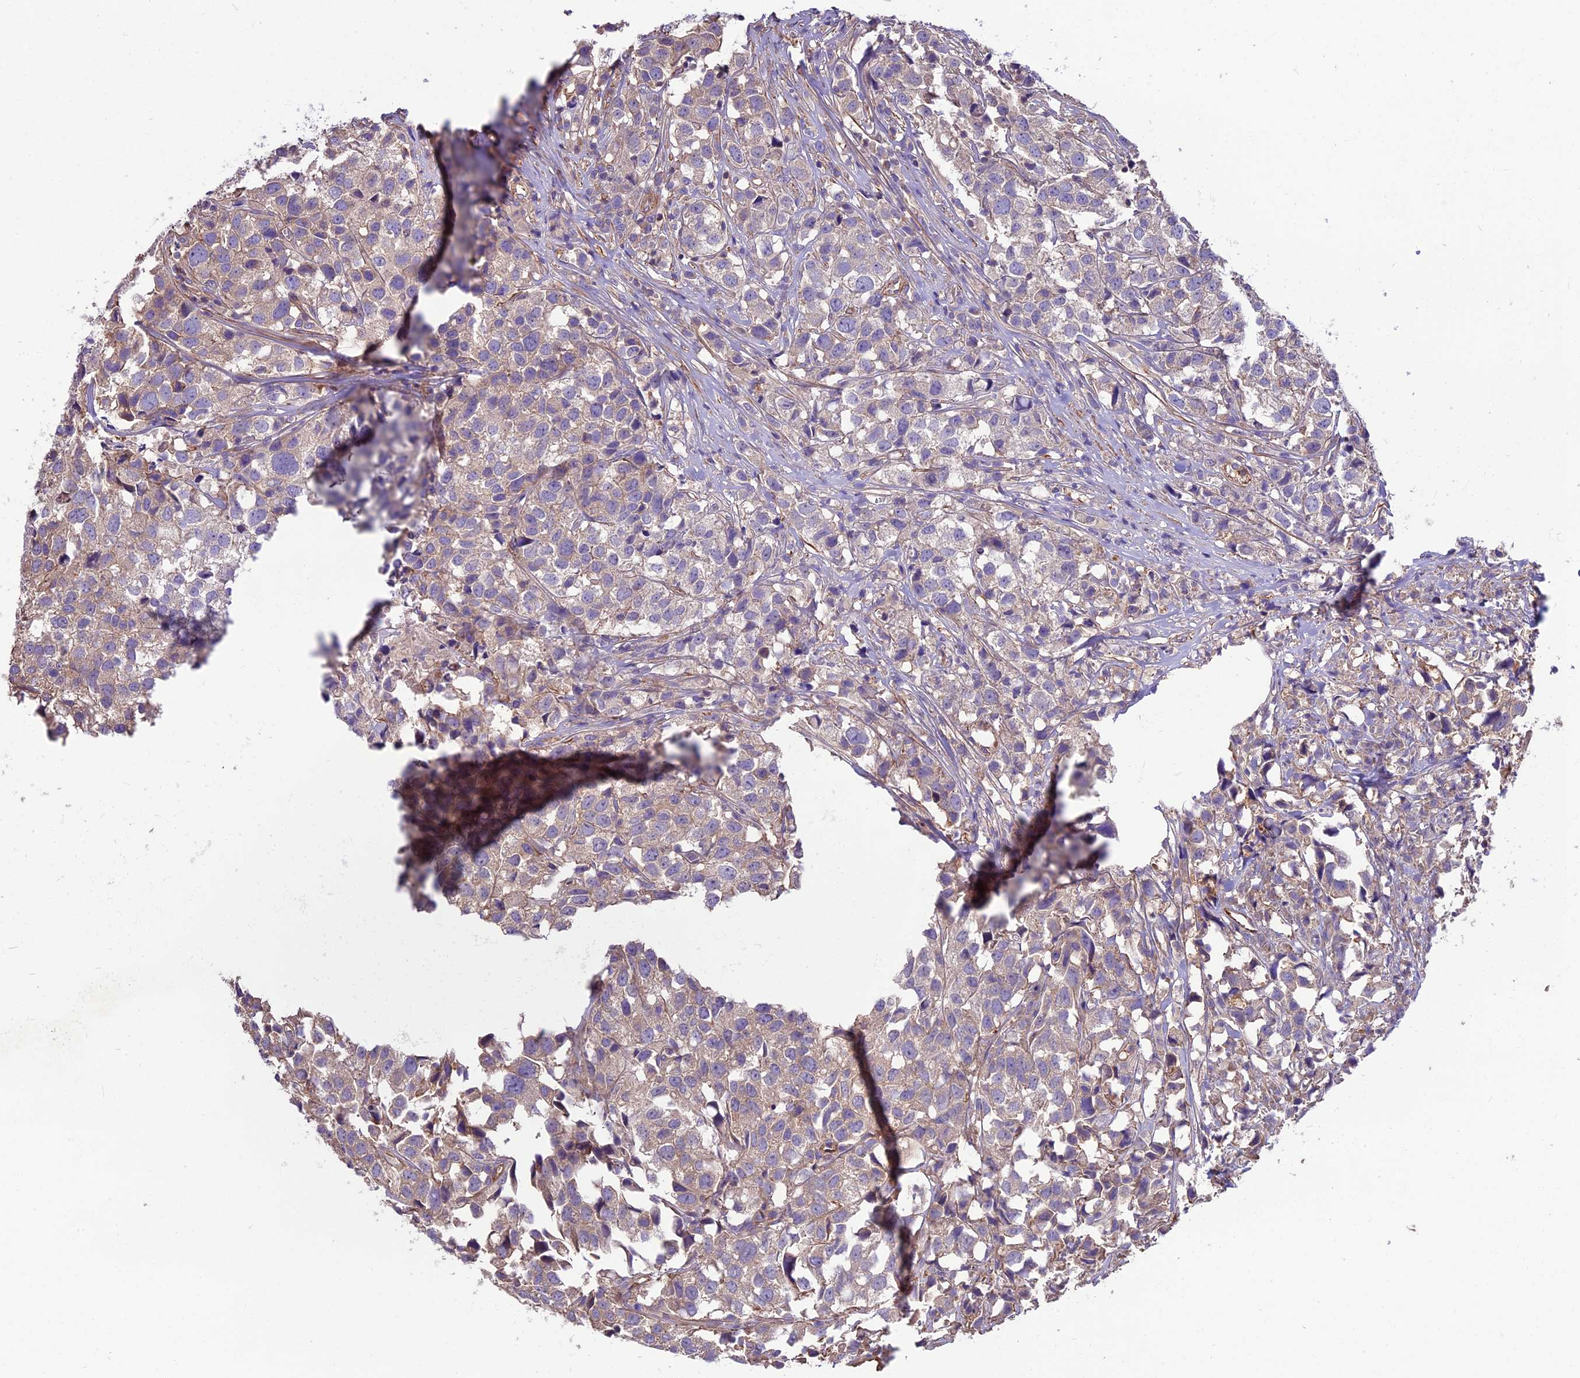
{"staining": {"intensity": "weak", "quantity": "25%-75%", "location": "cytoplasmic/membranous"}, "tissue": "urothelial cancer", "cell_type": "Tumor cells", "image_type": "cancer", "snomed": [{"axis": "morphology", "description": "Urothelial carcinoma, High grade"}, {"axis": "topography", "description": "Urinary bladder"}], "caption": "Human urothelial cancer stained with a protein marker shows weak staining in tumor cells.", "gene": "ANO3", "patient": {"sex": "female", "age": 75}}